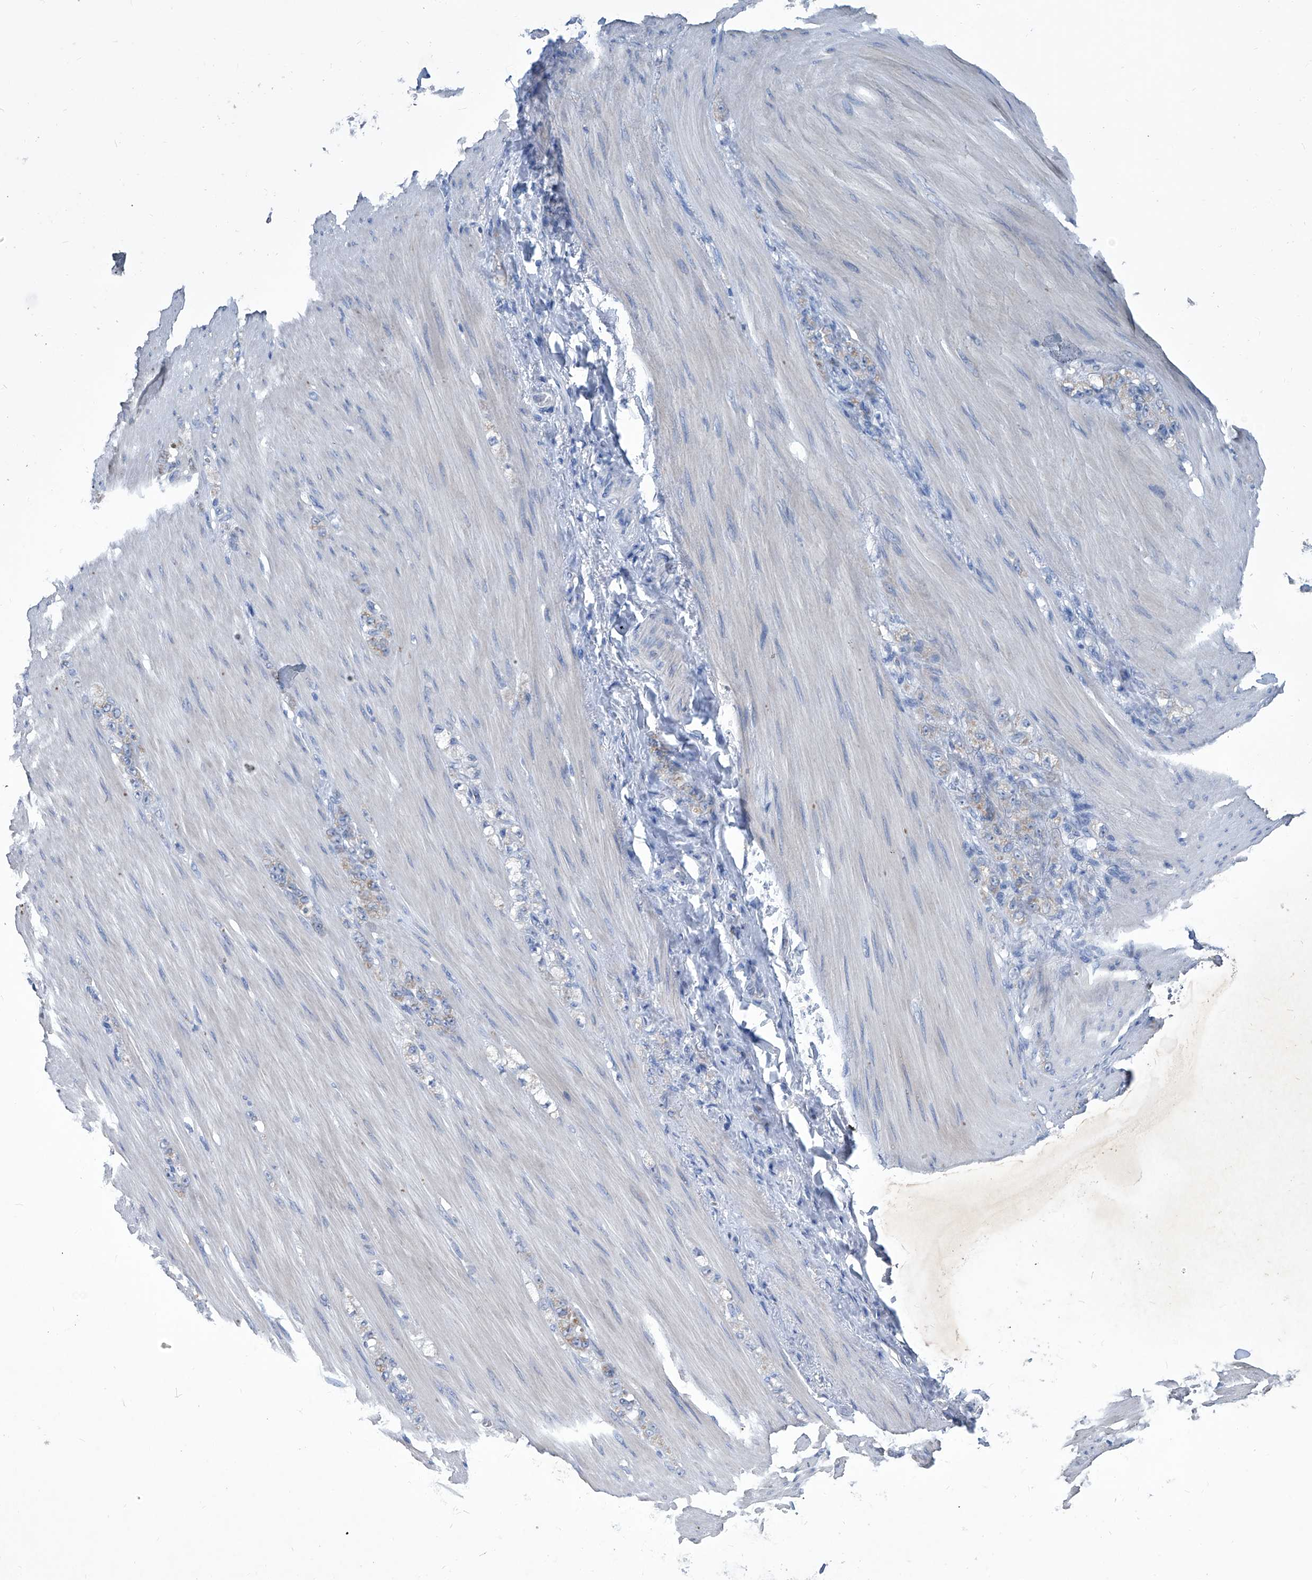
{"staining": {"intensity": "weak", "quantity": "25%-75%", "location": "cytoplasmic/membranous"}, "tissue": "stomach cancer", "cell_type": "Tumor cells", "image_type": "cancer", "snomed": [{"axis": "morphology", "description": "Normal tissue, NOS"}, {"axis": "morphology", "description": "Adenocarcinoma, NOS"}, {"axis": "topography", "description": "Stomach"}], "caption": "Protein analysis of stomach cancer tissue demonstrates weak cytoplasmic/membranous positivity in about 25%-75% of tumor cells.", "gene": "MTARC1", "patient": {"sex": "male", "age": 82}}